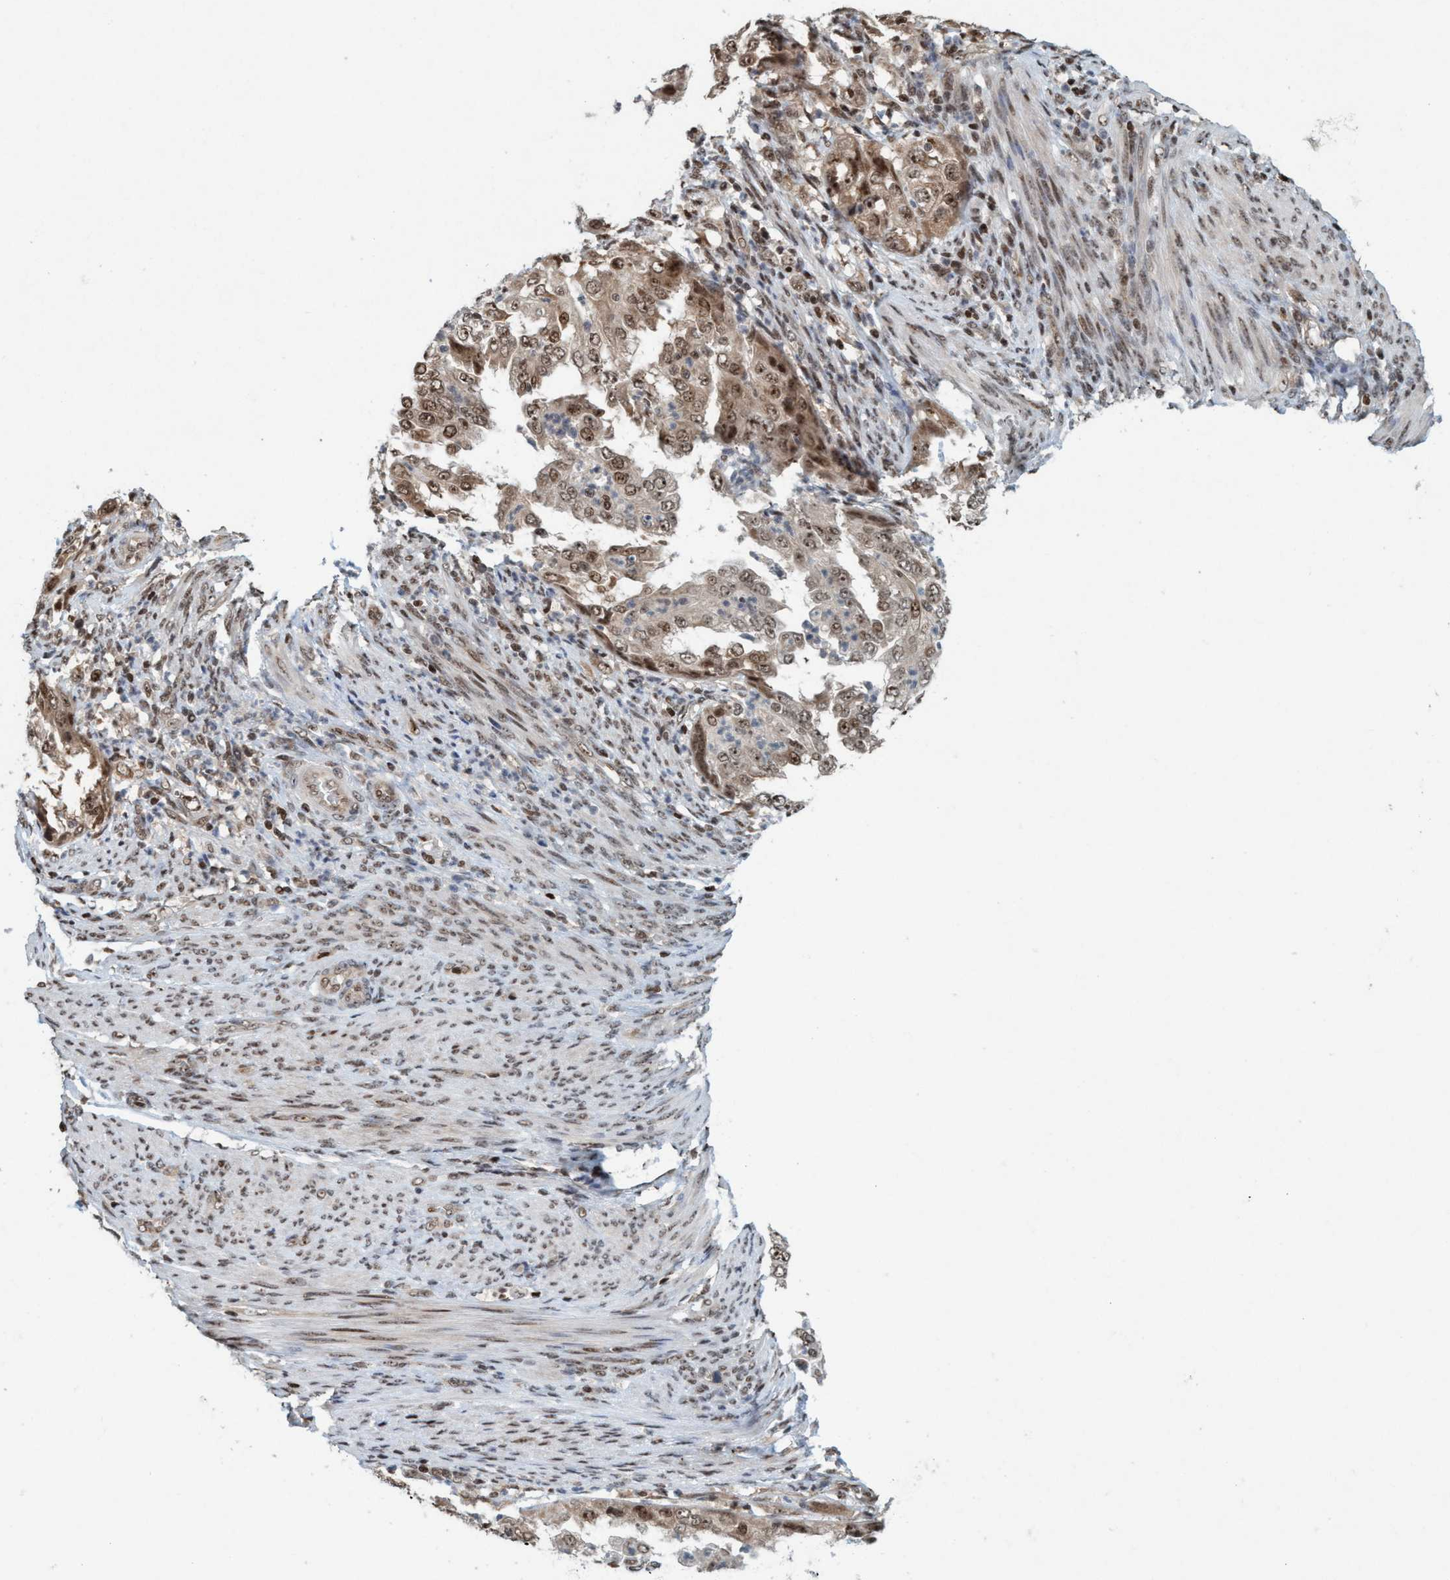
{"staining": {"intensity": "moderate", "quantity": ">75%", "location": "nuclear"}, "tissue": "endometrial cancer", "cell_type": "Tumor cells", "image_type": "cancer", "snomed": [{"axis": "morphology", "description": "Adenocarcinoma, NOS"}, {"axis": "topography", "description": "Endometrium"}], "caption": "DAB immunohistochemical staining of endometrial cancer (adenocarcinoma) demonstrates moderate nuclear protein positivity in approximately >75% of tumor cells. (IHC, brightfield microscopy, high magnification).", "gene": "SMCR8", "patient": {"sex": "female", "age": 85}}